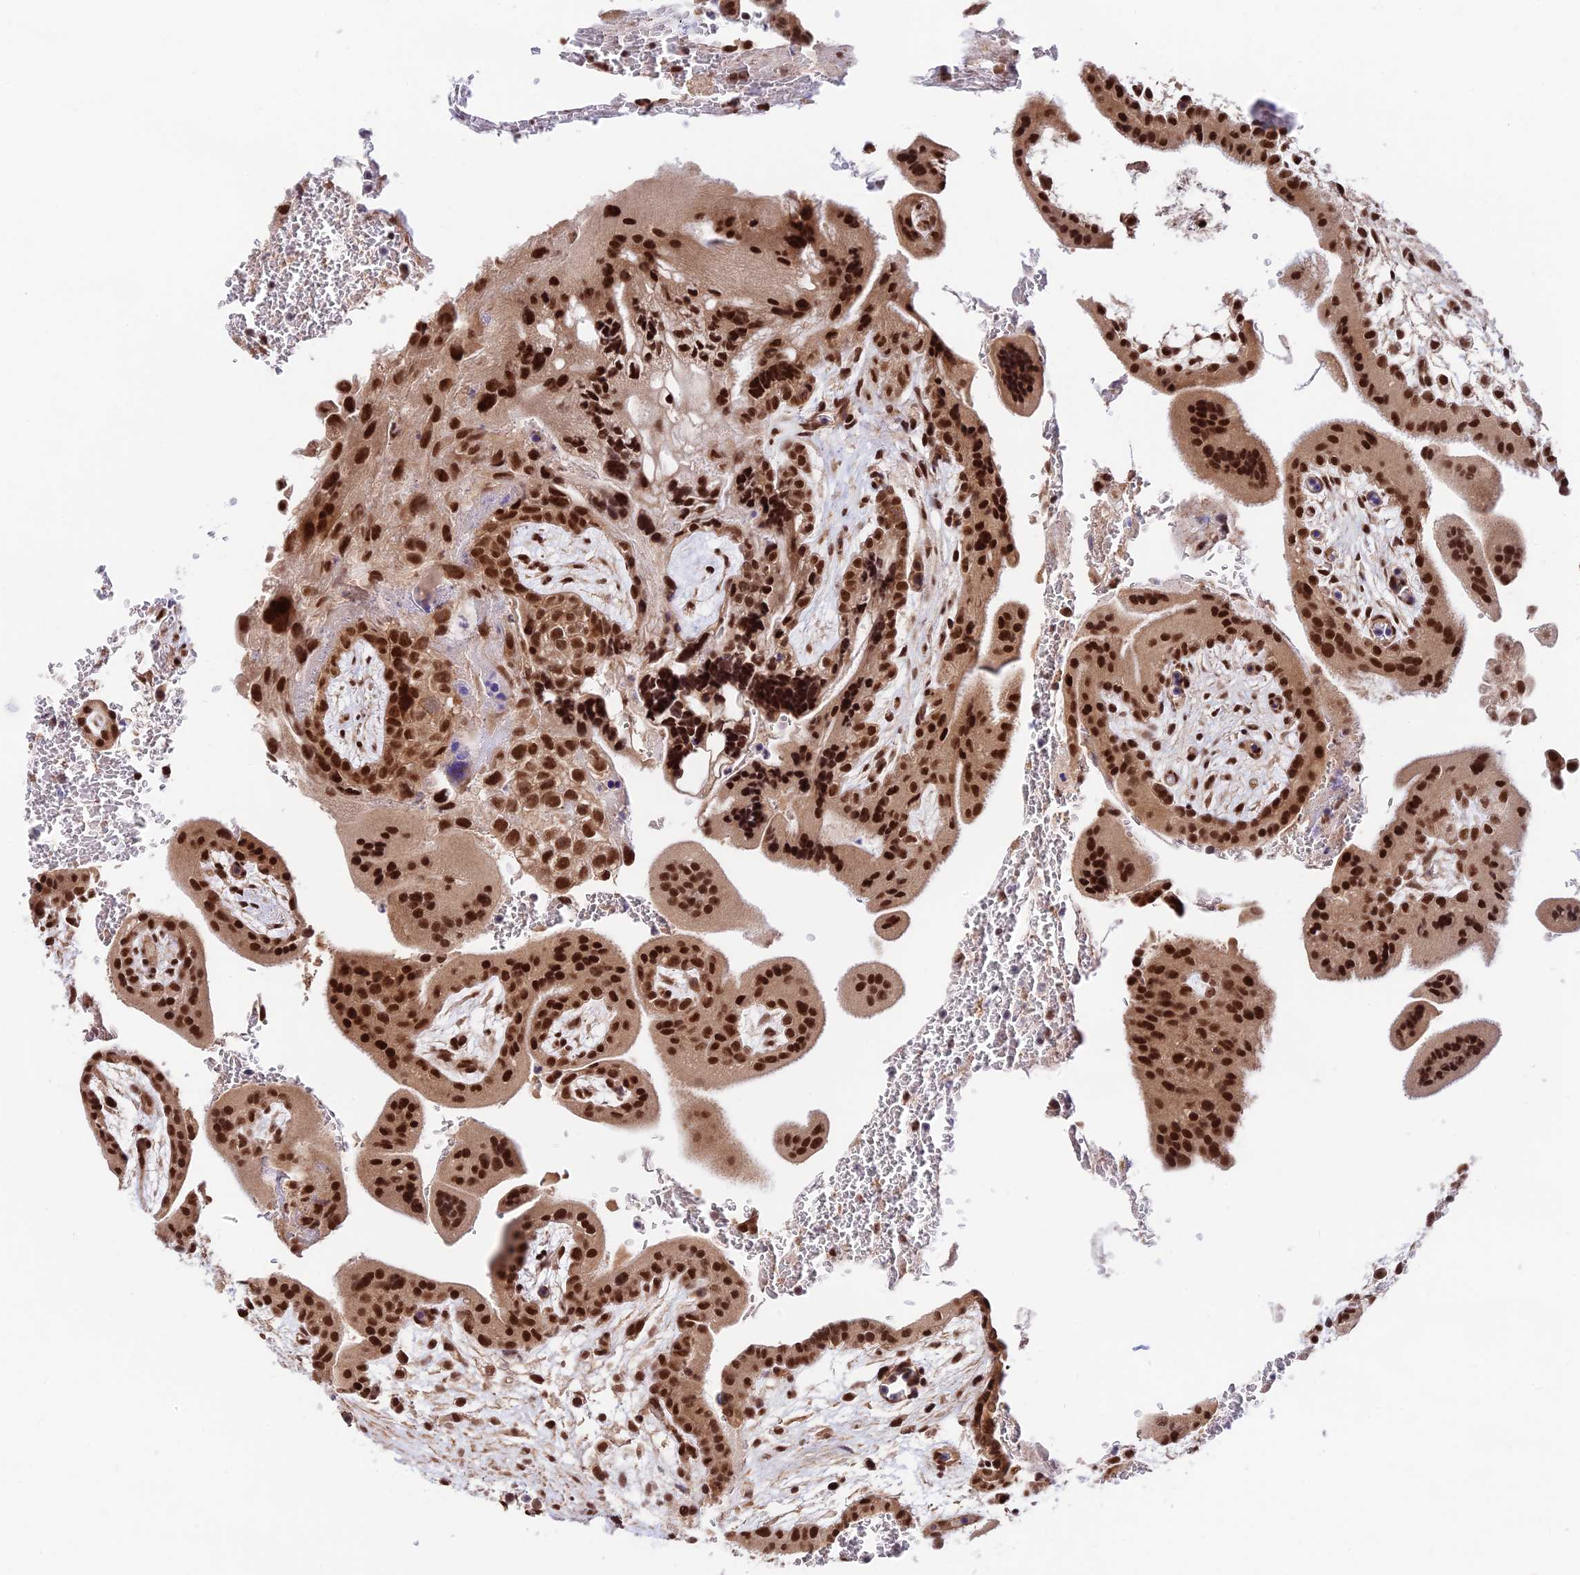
{"staining": {"intensity": "strong", "quantity": ">75%", "location": "nuclear"}, "tissue": "placenta", "cell_type": "Decidual cells", "image_type": "normal", "snomed": [{"axis": "morphology", "description": "Normal tissue, NOS"}, {"axis": "topography", "description": "Placenta"}], "caption": "Decidual cells reveal strong nuclear staining in about >75% of cells in unremarkable placenta.", "gene": "RBM42", "patient": {"sex": "female", "age": 35}}